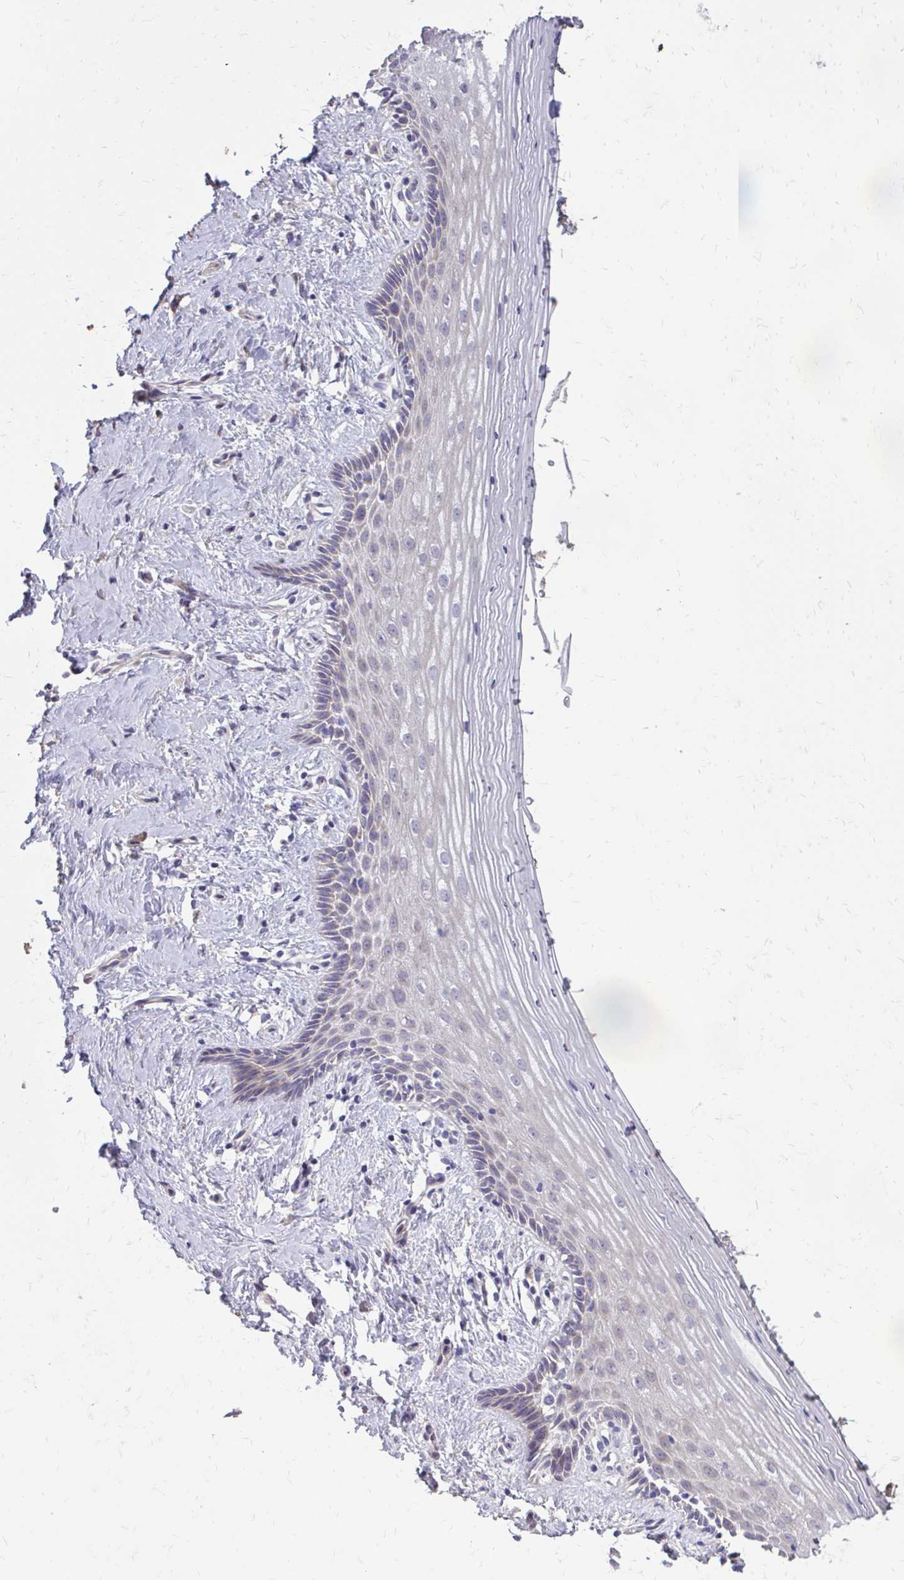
{"staining": {"intensity": "negative", "quantity": "none", "location": "none"}, "tissue": "vagina", "cell_type": "Squamous epithelial cells", "image_type": "normal", "snomed": [{"axis": "morphology", "description": "Normal tissue, NOS"}, {"axis": "topography", "description": "Vagina"}], "caption": "Micrograph shows no protein positivity in squamous epithelial cells of benign vagina.", "gene": "MYORG", "patient": {"sex": "female", "age": 42}}